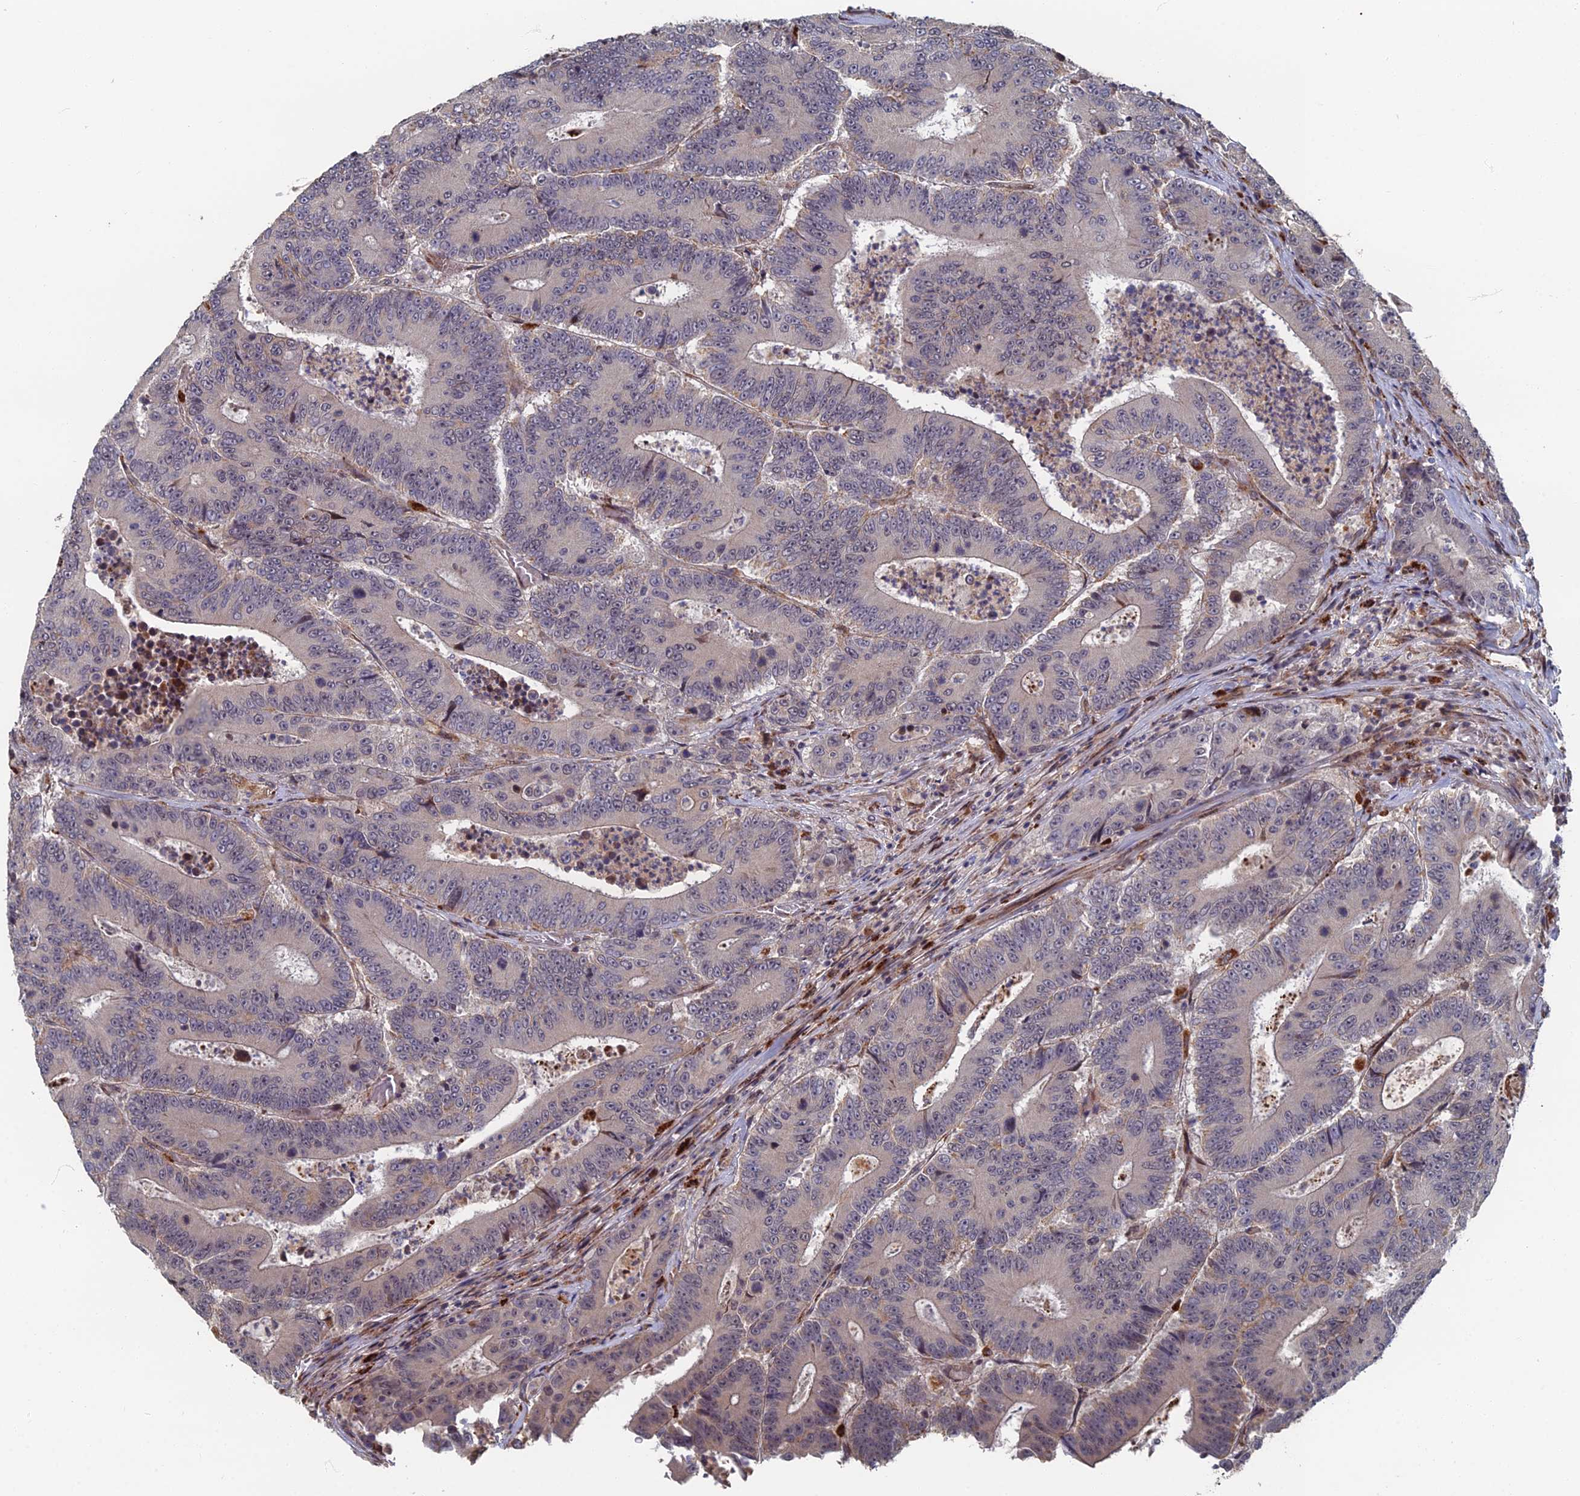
{"staining": {"intensity": "negative", "quantity": "none", "location": "none"}, "tissue": "colorectal cancer", "cell_type": "Tumor cells", "image_type": "cancer", "snomed": [{"axis": "morphology", "description": "Adenocarcinoma, NOS"}, {"axis": "topography", "description": "Colon"}], "caption": "Colorectal adenocarcinoma stained for a protein using immunohistochemistry (IHC) shows no staining tumor cells.", "gene": "GTF2IRD1", "patient": {"sex": "male", "age": 83}}